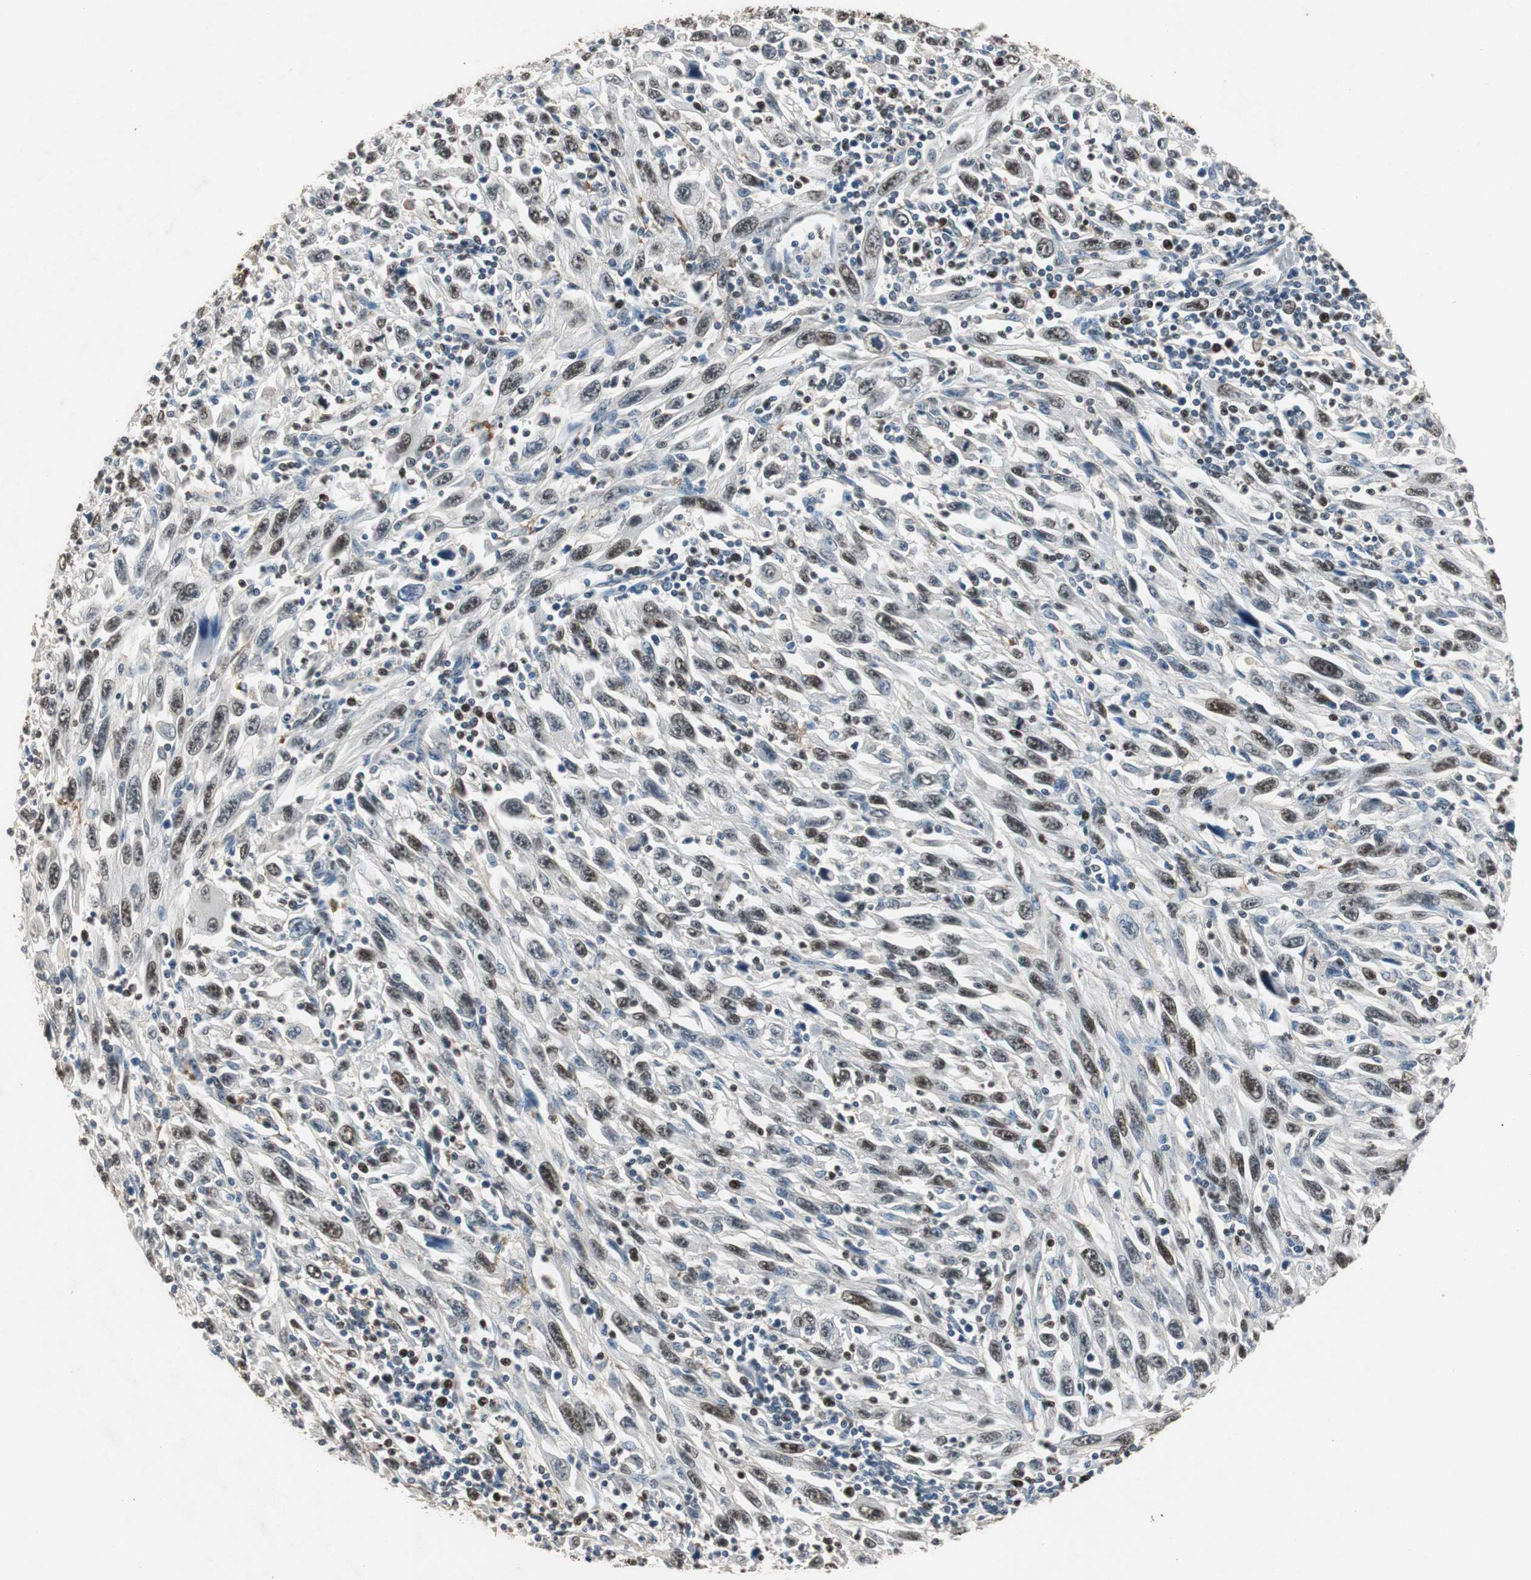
{"staining": {"intensity": "moderate", "quantity": "<25%", "location": "nuclear"}, "tissue": "melanoma", "cell_type": "Tumor cells", "image_type": "cancer", "snomed": [{"axis": "morphology", "description": "Malignant melanoma, Metastatic site"}, {"axis": "topography", "description": "Skin"}], "caption": "IHC histopathology image of neoplastic tissue: malignant melanoma (metastatic site) stained using IHC exhibits low levels of moderate protein expression localized specifically in the nuclear of tumor cells, appearing as a nuclear brown color.", "gene": "FEN1", "patient": {"sex": "female", "age": 56}}